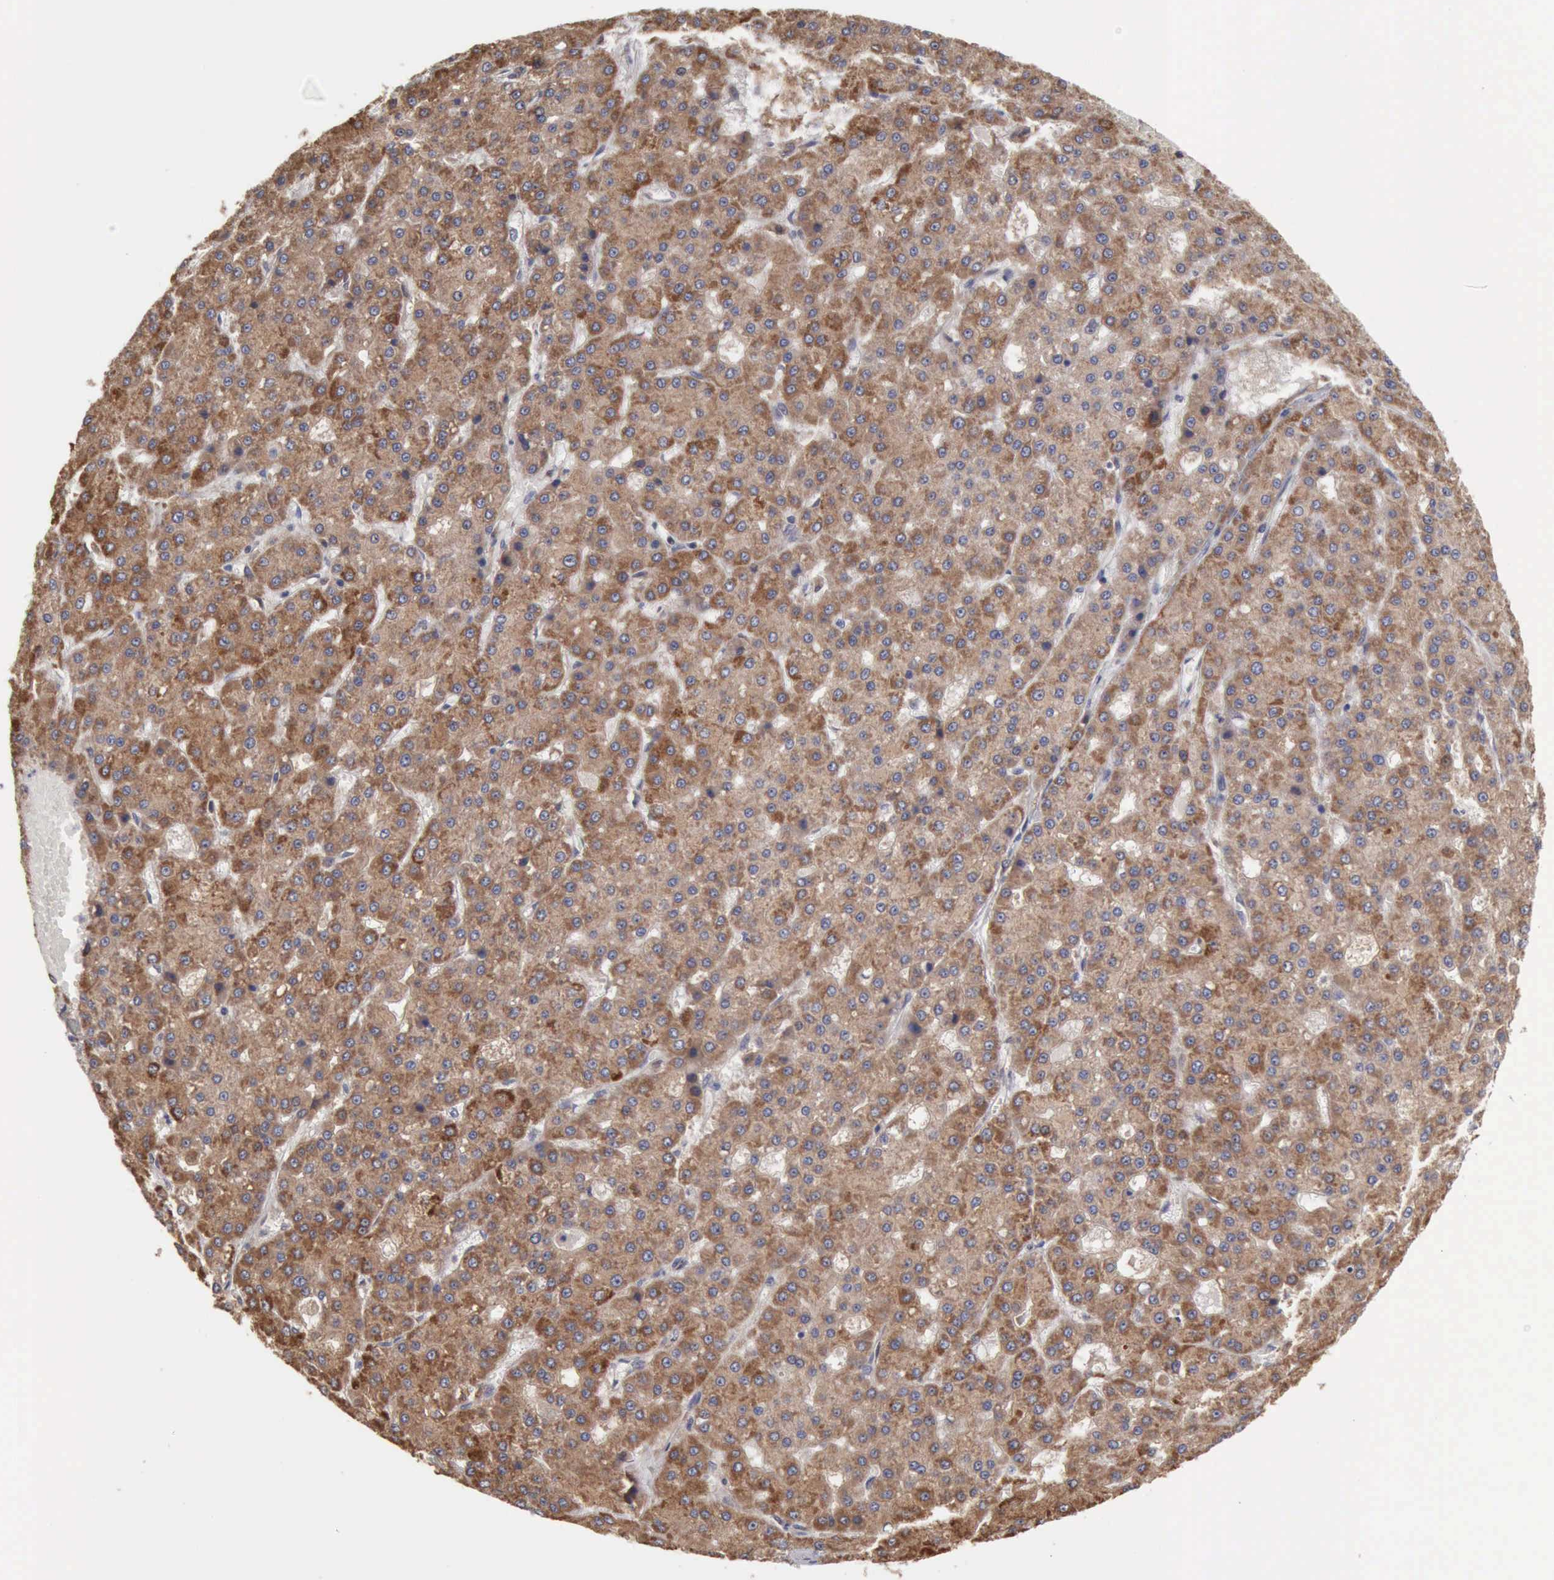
{"staining": {"intensity": "moderate", "quantity": ">75%", "location": "cytoplasmic/membranous"}, "tissue": "liver cancer", "cell_type": "Tumor cells", "image_type": "cancer", "snomed": [{"axis": "morphology", "description": "Carcinoma, Hepatocellular, NOS"}, {"axis": "topography", "description": "Liver"}], "caption": "Human liver cancer (hepatocellular carcinoma) stained for a protein (brown) shows moderate cytoplasmic/membranous positive positivity in about >75% of tumor cells.", "gene": "APOL2", "patient": {"sex": "male", "age": 47}}